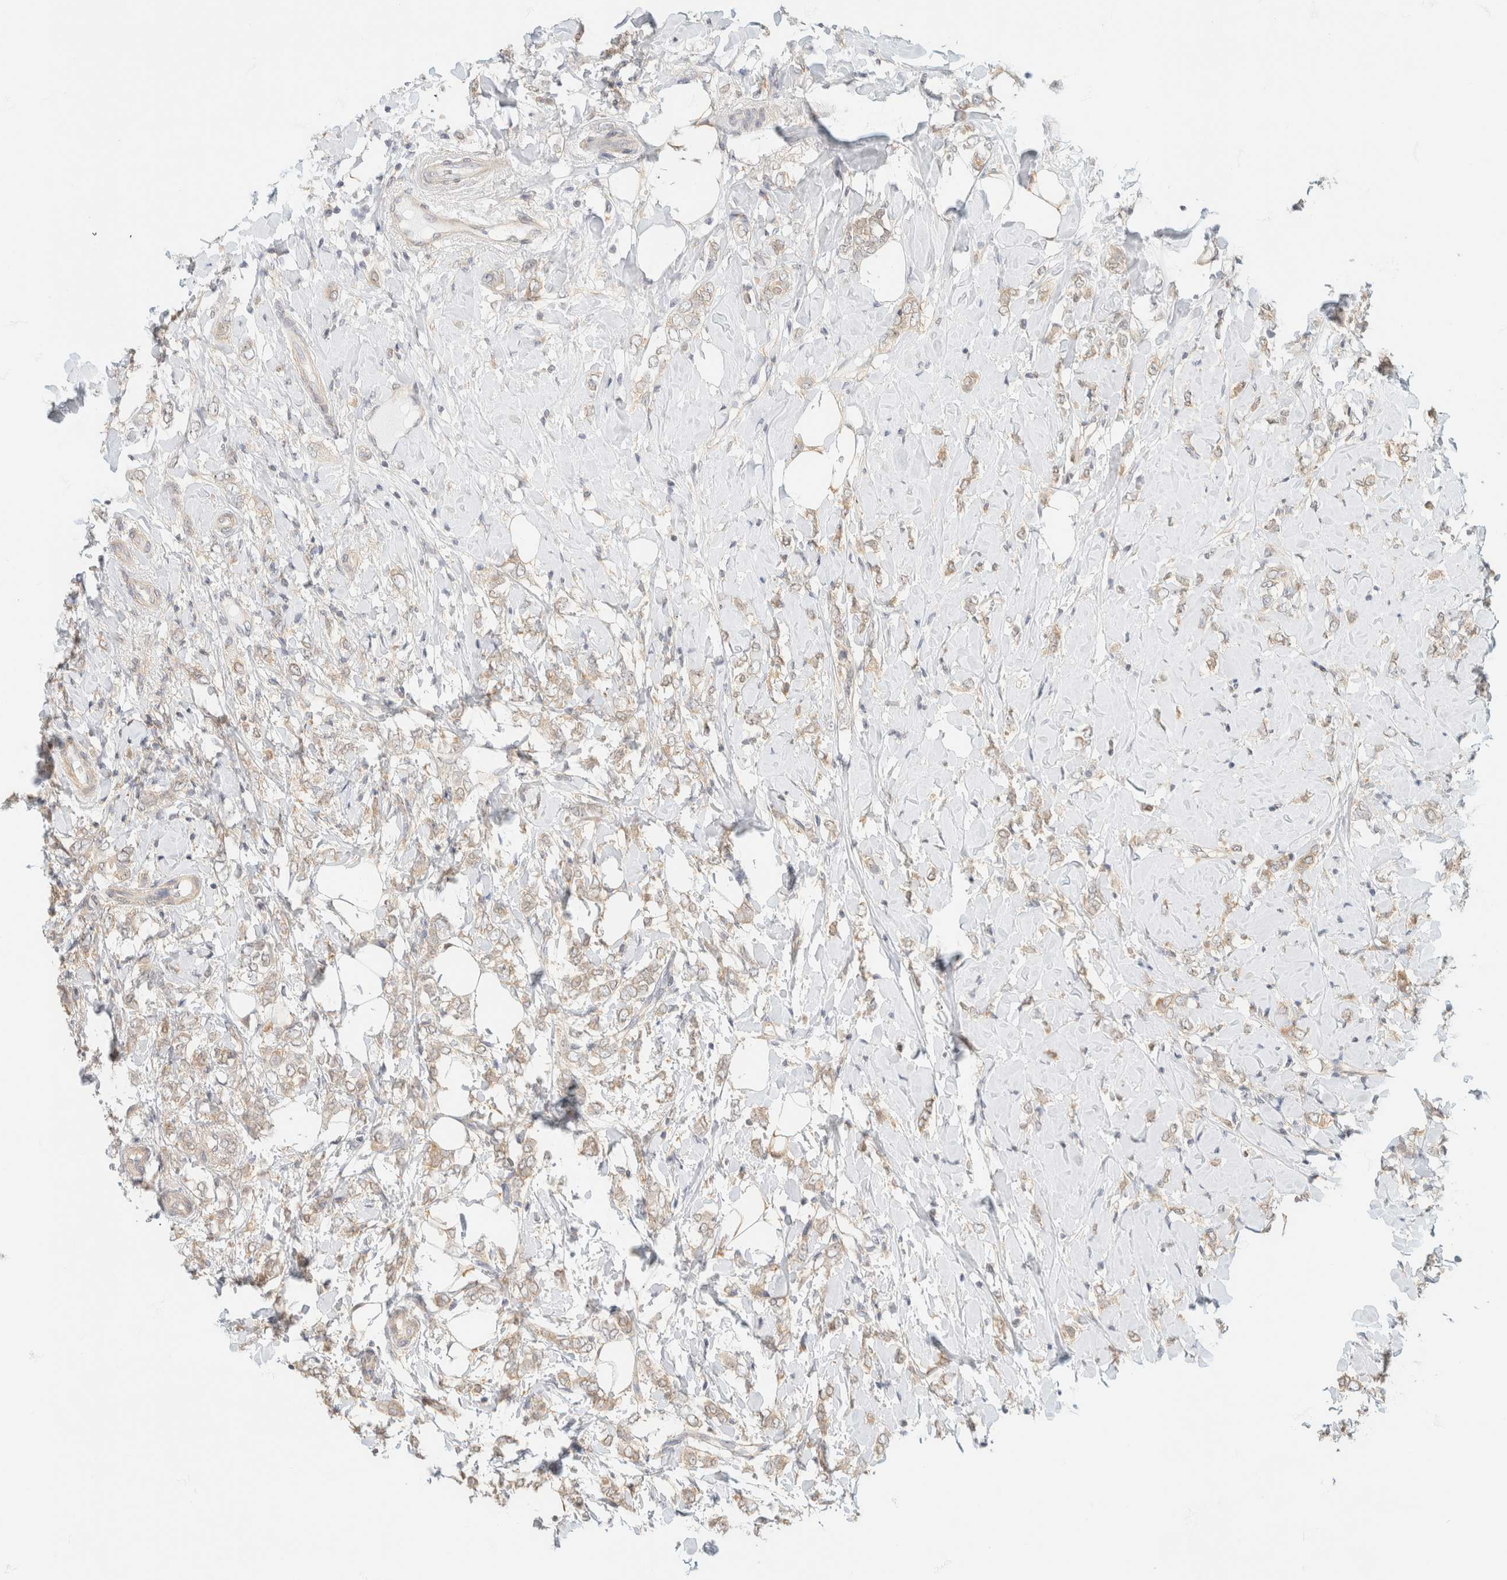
{"staining": {"intensity": "weak", "quantity": "<25%", "location": "cytoplasmic/membranous"}, "tissue": "breast cancer", "cell_type": "Tumor cells", "image_type": "cancer", "snomed": [{"axis": "morphology", "description": "Normal tissue, NOS"}, {"axis": "morphology", "description": "Lobular carcinoma"}, {"axis": "topography", "description": "Breast"}], "caption": "IHC of human breast lobular carcinoma reveals no staining in tumor cells.", "gene": "GPI", "patient": {"sex": "female", "age": 47}}